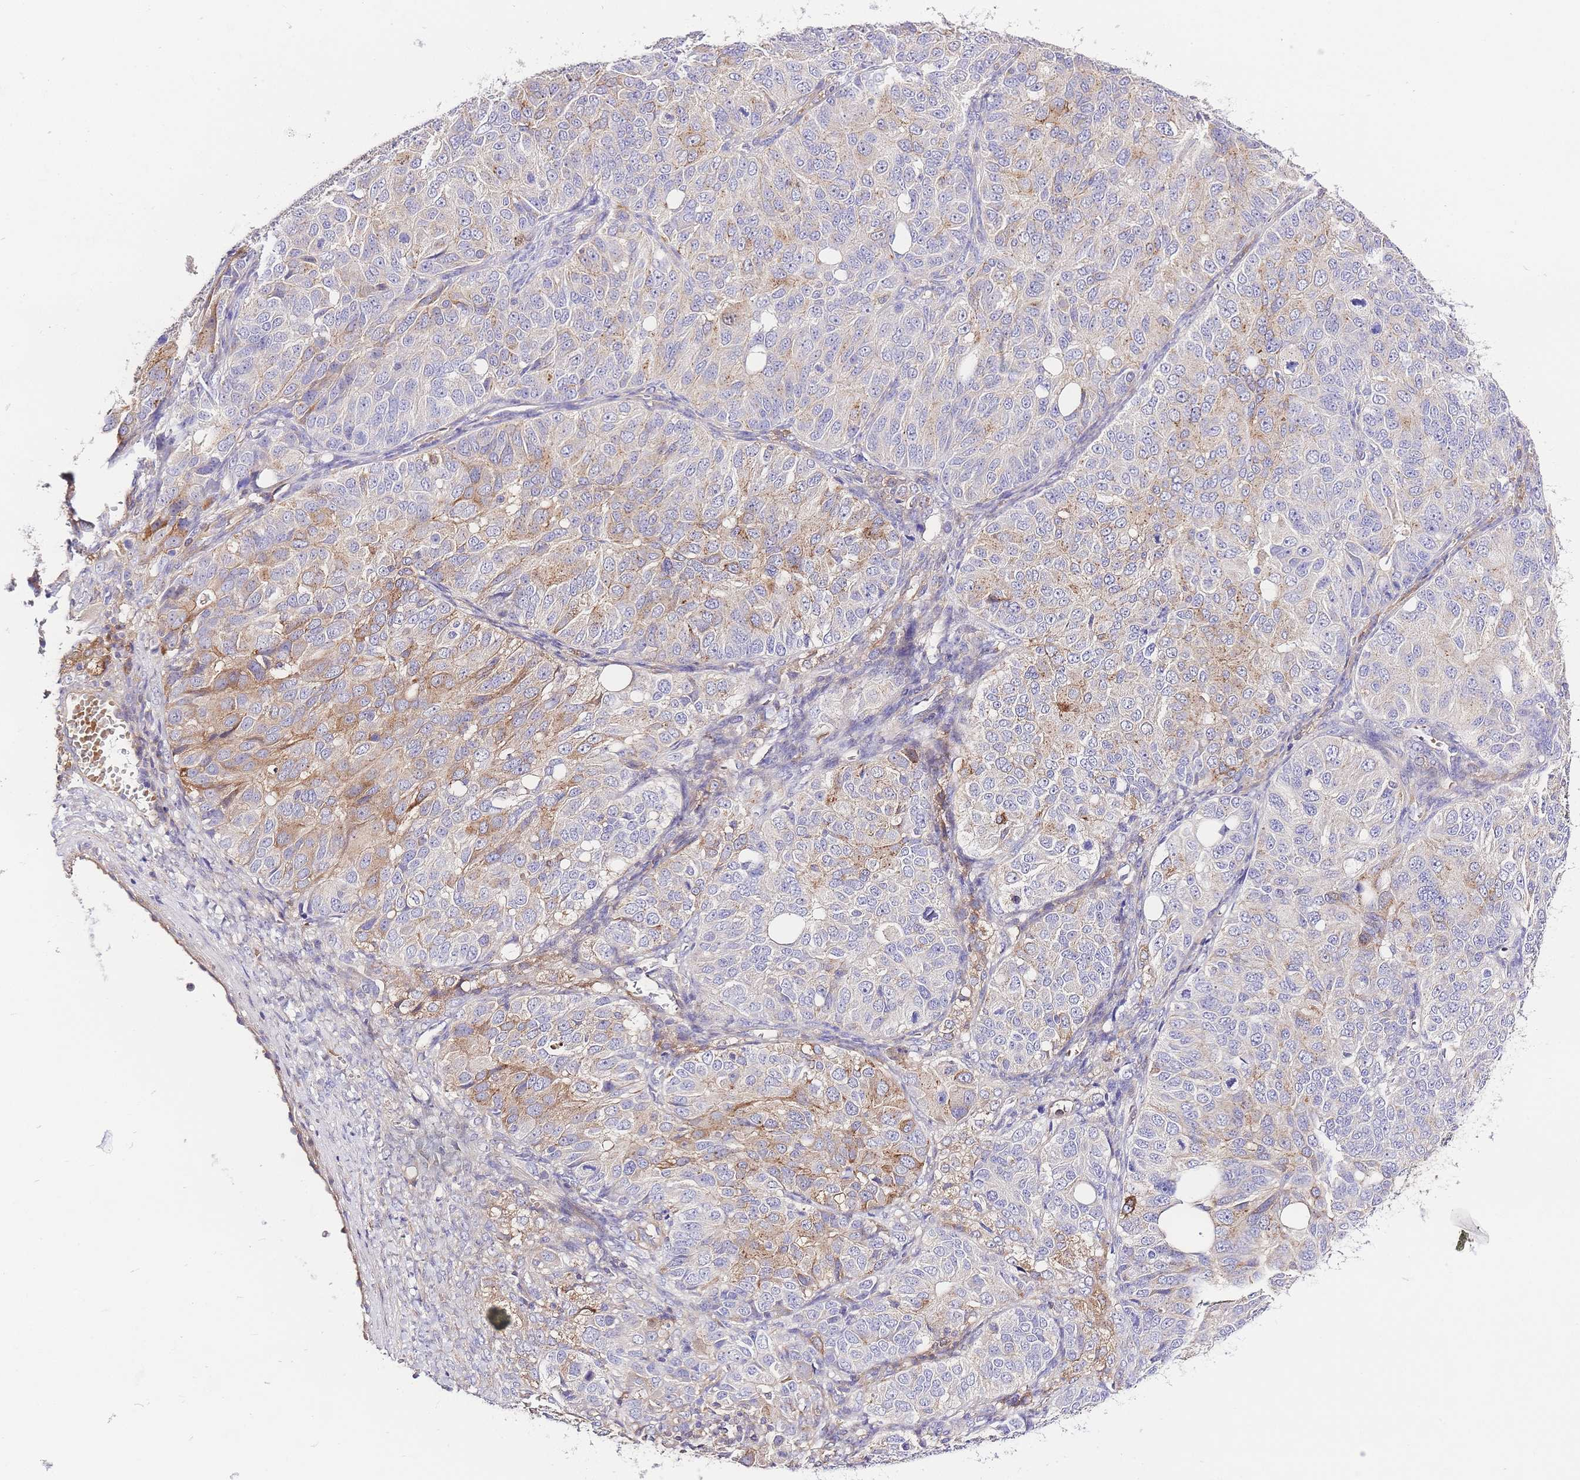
{"staining": {"intensity": "moderate", "quantity": "<25%", "location": "cytoplasmic/membranous"}, "tissue": "ovarian cancer", "cell_type": "Tumor cells", "image_type": "cancer", "snomed": [{"axis": "morphology", "description": "Carcinoma, endometroid"}, {"axis": "topography", "description": "Ovary"}], "caption": "IHC (DAB) staining of human ovarian cancer (endometroid carcinoma) exhibits moderate cytoplasmic/membranous protein expression in approximately <25% of tumor cells. The staining was performed using DAB (3,3'-diaminobenzidine) to visualize the protein expression in brown, while the nuclei were stained in blue with hematoxylin (Magnification: 20x).", "gene": "INSYN2B", "patient": {"sex": "female", "age": 51}}